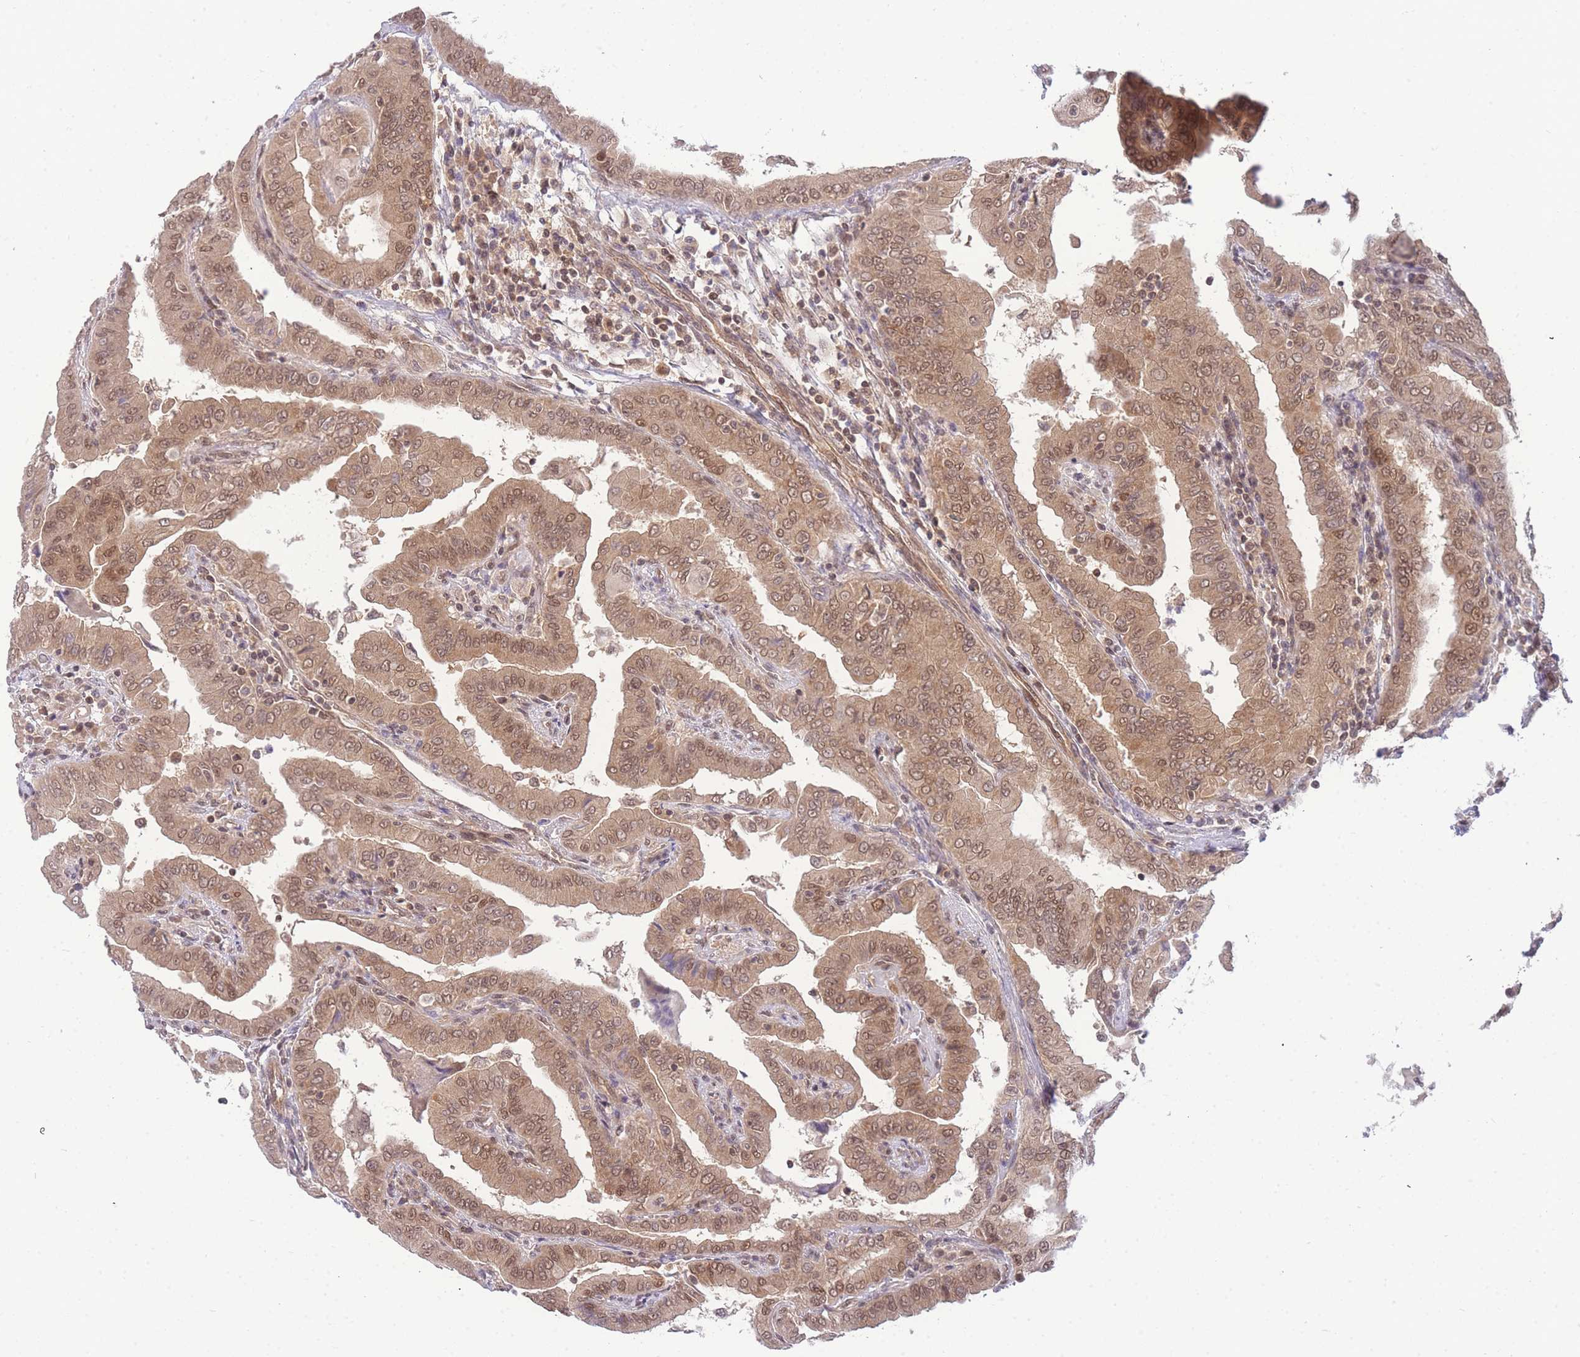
{"staining": {"intensity": "moderate", "quantity": ">75%", "location": "cytoplasmic/membranous,nuclear"}, "tissue": "thyroid cancer", "cell_type": "Tumor cells", "image_type": "cancer", "snomed": [{"axis": "morphology", "description": "Papillary adenocarcinoma, NOS"}, {"axis": "topography", "description": "Thyroid gland"}], "caption": "Thyroid papillary adenocarcinoma stained for a protein (brown) exhibits moderate cytoplasmic/membranous and nuclear positive expression in approximately >75% of tumor cells.", "gene": "KIAA1191", "patient": {"sex": "male", "age": 33}}